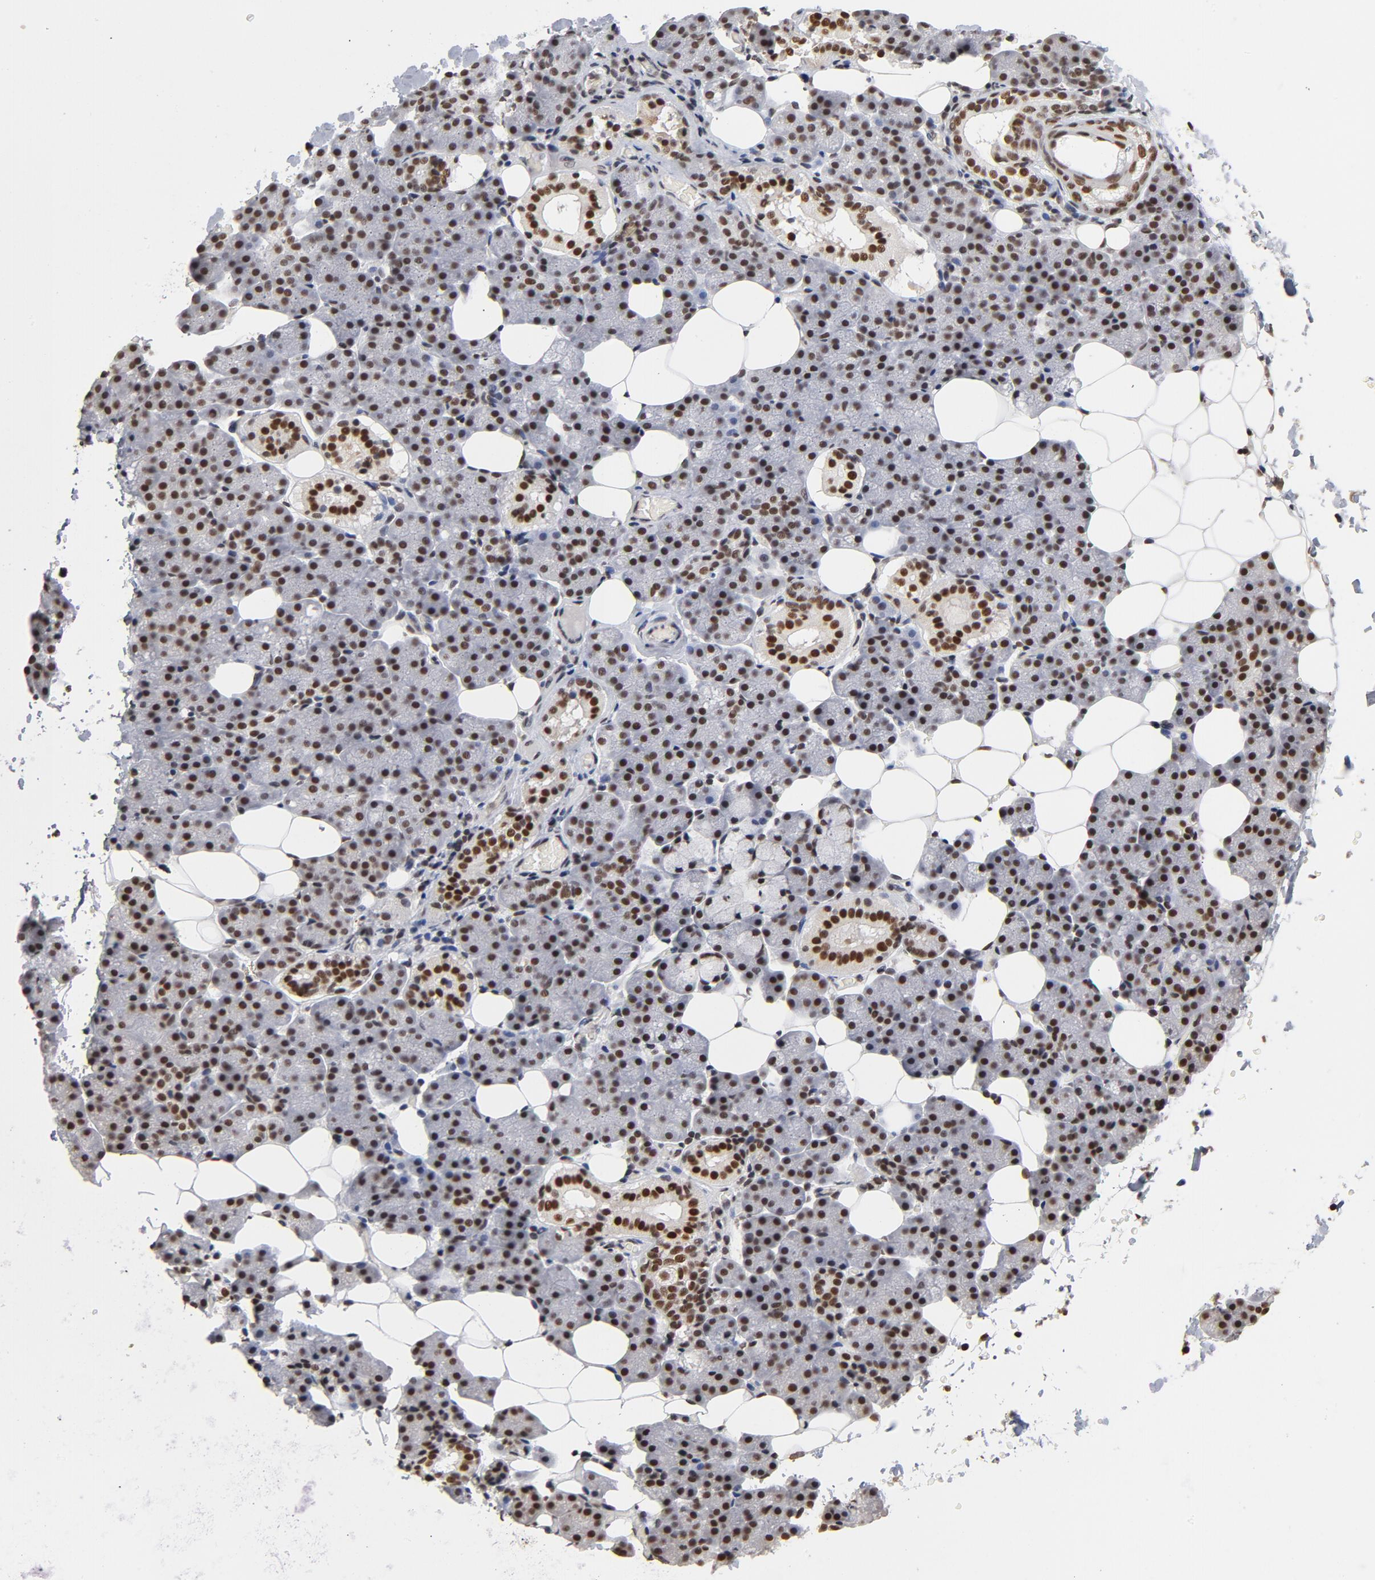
{"staining": {"intensity": "strong", "quantity": ">75%", "location": "nuclear"}, "tissue": "salivary gland", "cell_type": "Glandular cells", "image_type": "normal", "snomed": [{"axis": "morphology", "description": "Normal tissue, NOS"}, {"axis": "topography", "description": "Lymph node"}, {"axis": "topography", "description": "Salivary gland"}], "caption": "Immunohistochemical staining of benign salivary gland shows strong nuclear protein positivity in about >75% of glandular cells. The staining was performed using DAB to visualize the protein expression in brown, while the nuclei were stained in blue with hematoxylin (Magnification: 20x).", "gene": "TP53BP1", "patient": {"sex": "male", "age": 8}}